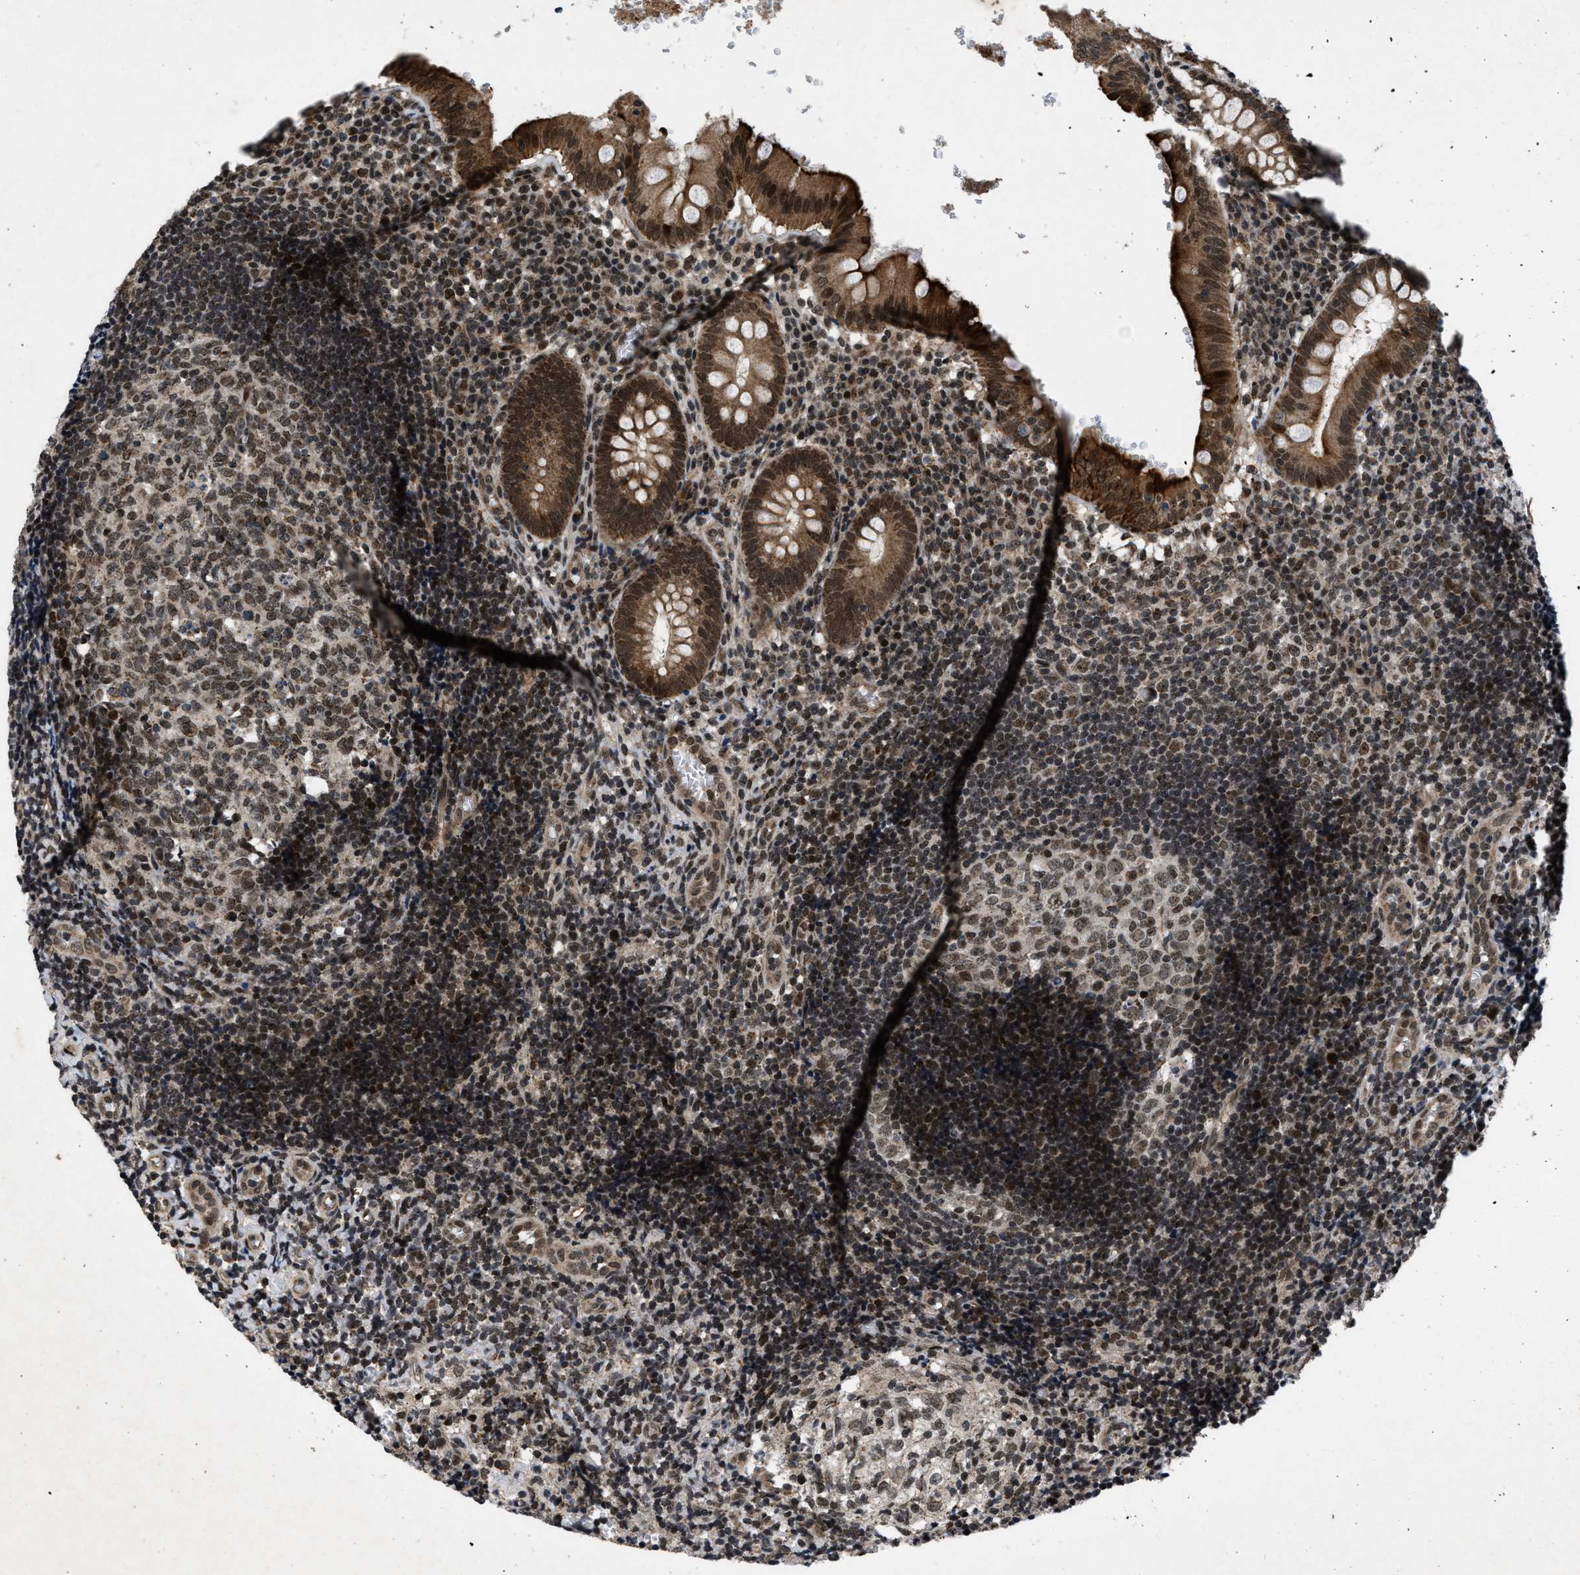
{"staining": {"intensity": "strong", "quantity": ">75%", "location": "cytoplasmic/membranous,nuclear"}, "tissue": "appendix", "cell_type": "Glandular cells", "image_type": "normal", "snomed": [{"axis": "morphology", "description": "Normal tissue, NOS"}, {"axis": "topography", "description": "Appendix"}], "caption": "Appendix stained with DAB IHC shows high levels of strong cytoplasmic/membranous,nuclear expression in about >75% of glandular cells.", "gene": "ZNHIT1", "patient": {"sex": "male", "age": 8}}